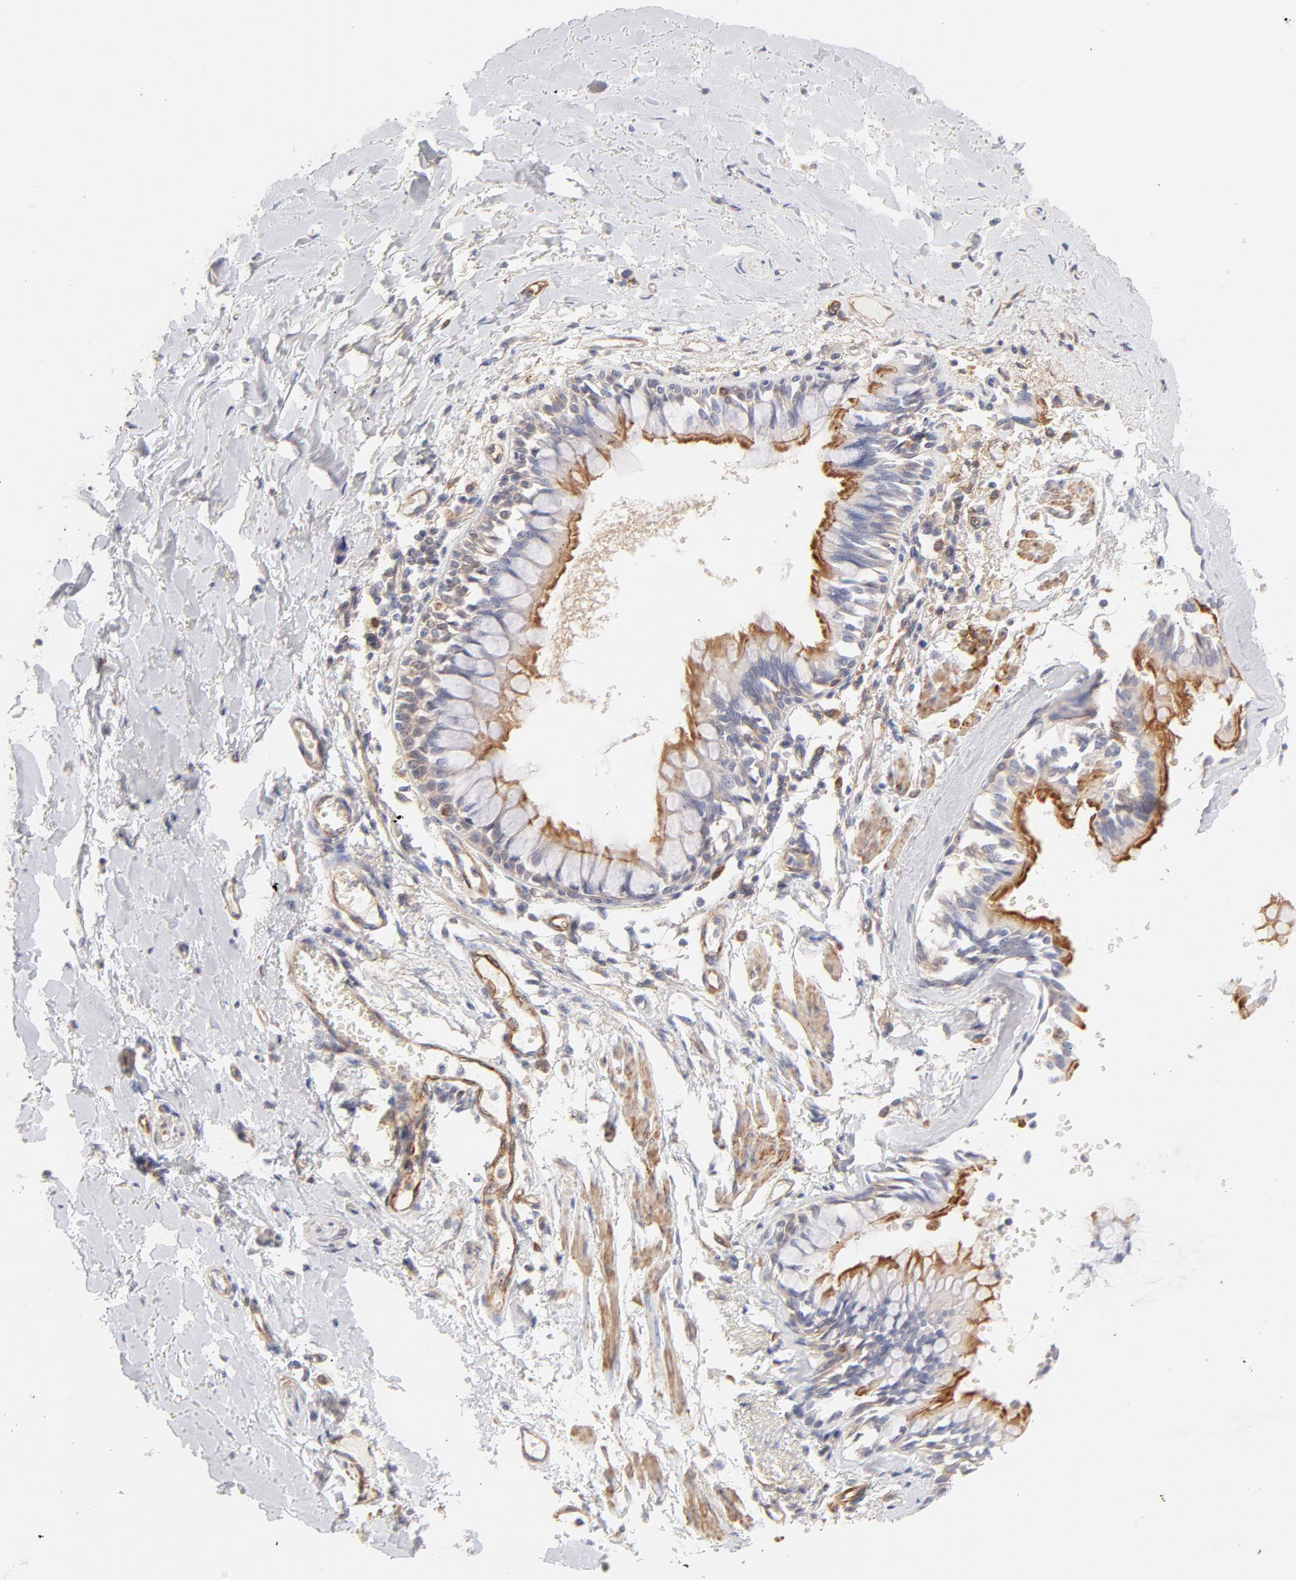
{"staining": {"intensity": "moderate", "quantity": "25%-75%", "location": "cytoplasmic/membranous"}, "tissue": "bronchus", "cell_type": "Respiratory epithelial cells", "image_type": "normal", "snomed": [{"axis": "morphology", "description": "Normal tissue, NOS"}, {"axis": "topography", "description": "Bronchus"}, {"axis": "topography", "description": "Lung"}], "caption": "An immunohistochemistry (IHC) histopathology image of benign tissue is shown. Protein staining in brown shows moderate cytoplasmic/membranous positivity in bronchus within respiratory epithelial cells.", "gene": "LDLRAP1", "patient": {"sex": "female", "age": 56}}